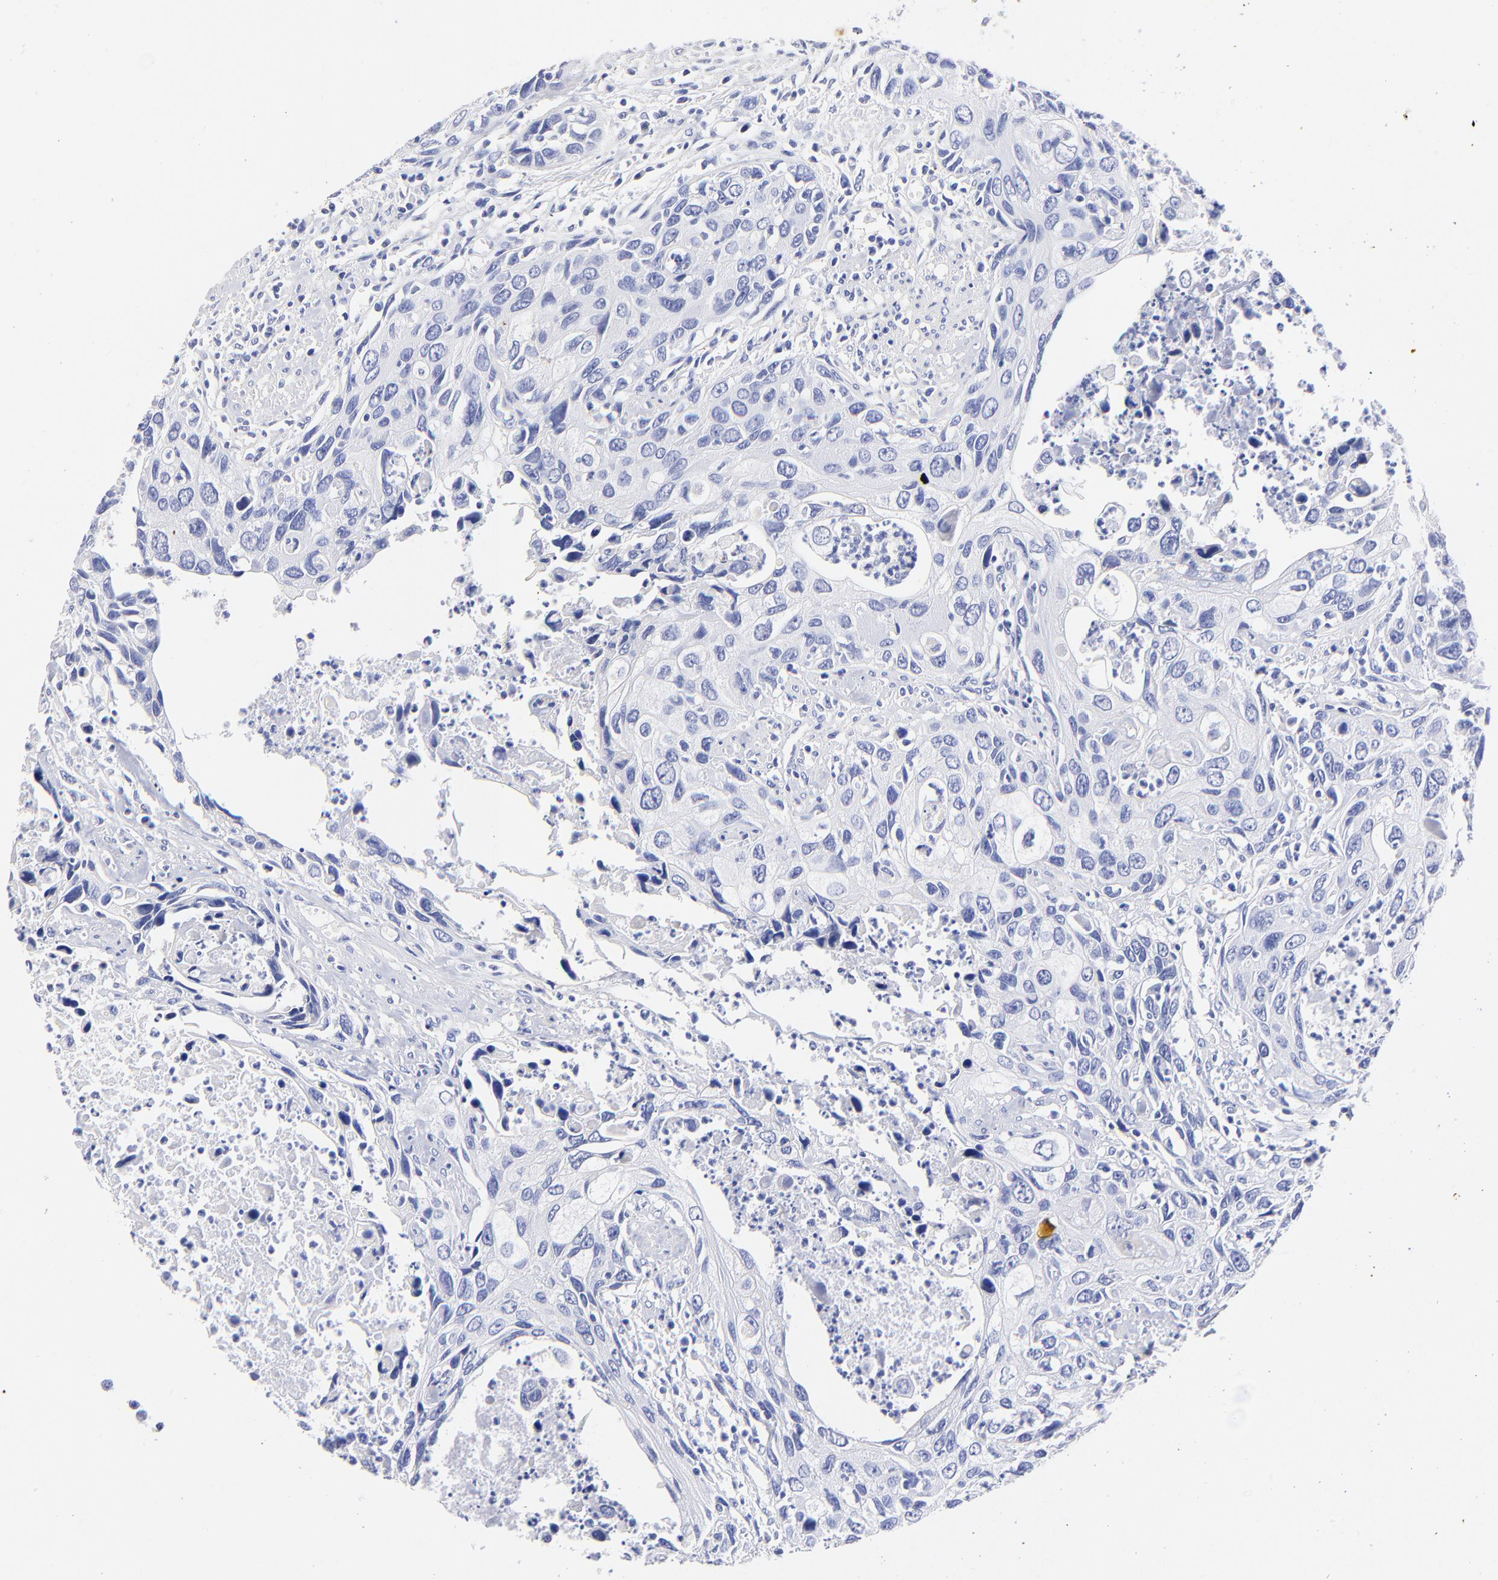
{"staining": {"intensity": "negative", "quantity": "none", "location": "none"}, "tissue": "urothelial cancer", "cell_type": "Tumor cells", "image_type": "cancer", "snomed": [{"axis": "morphology", "description": "Urothelial carcinoma, High grade"}, {"axis": "topography", "description": "Urinary bladder"}], "caption": "Immunohistochemistry of human urothelial carcinoma (high-grade) shows no positivity in tumor cells.", "gene": "HORMAD2", "patient": {"sex": "male", "age": 71}}